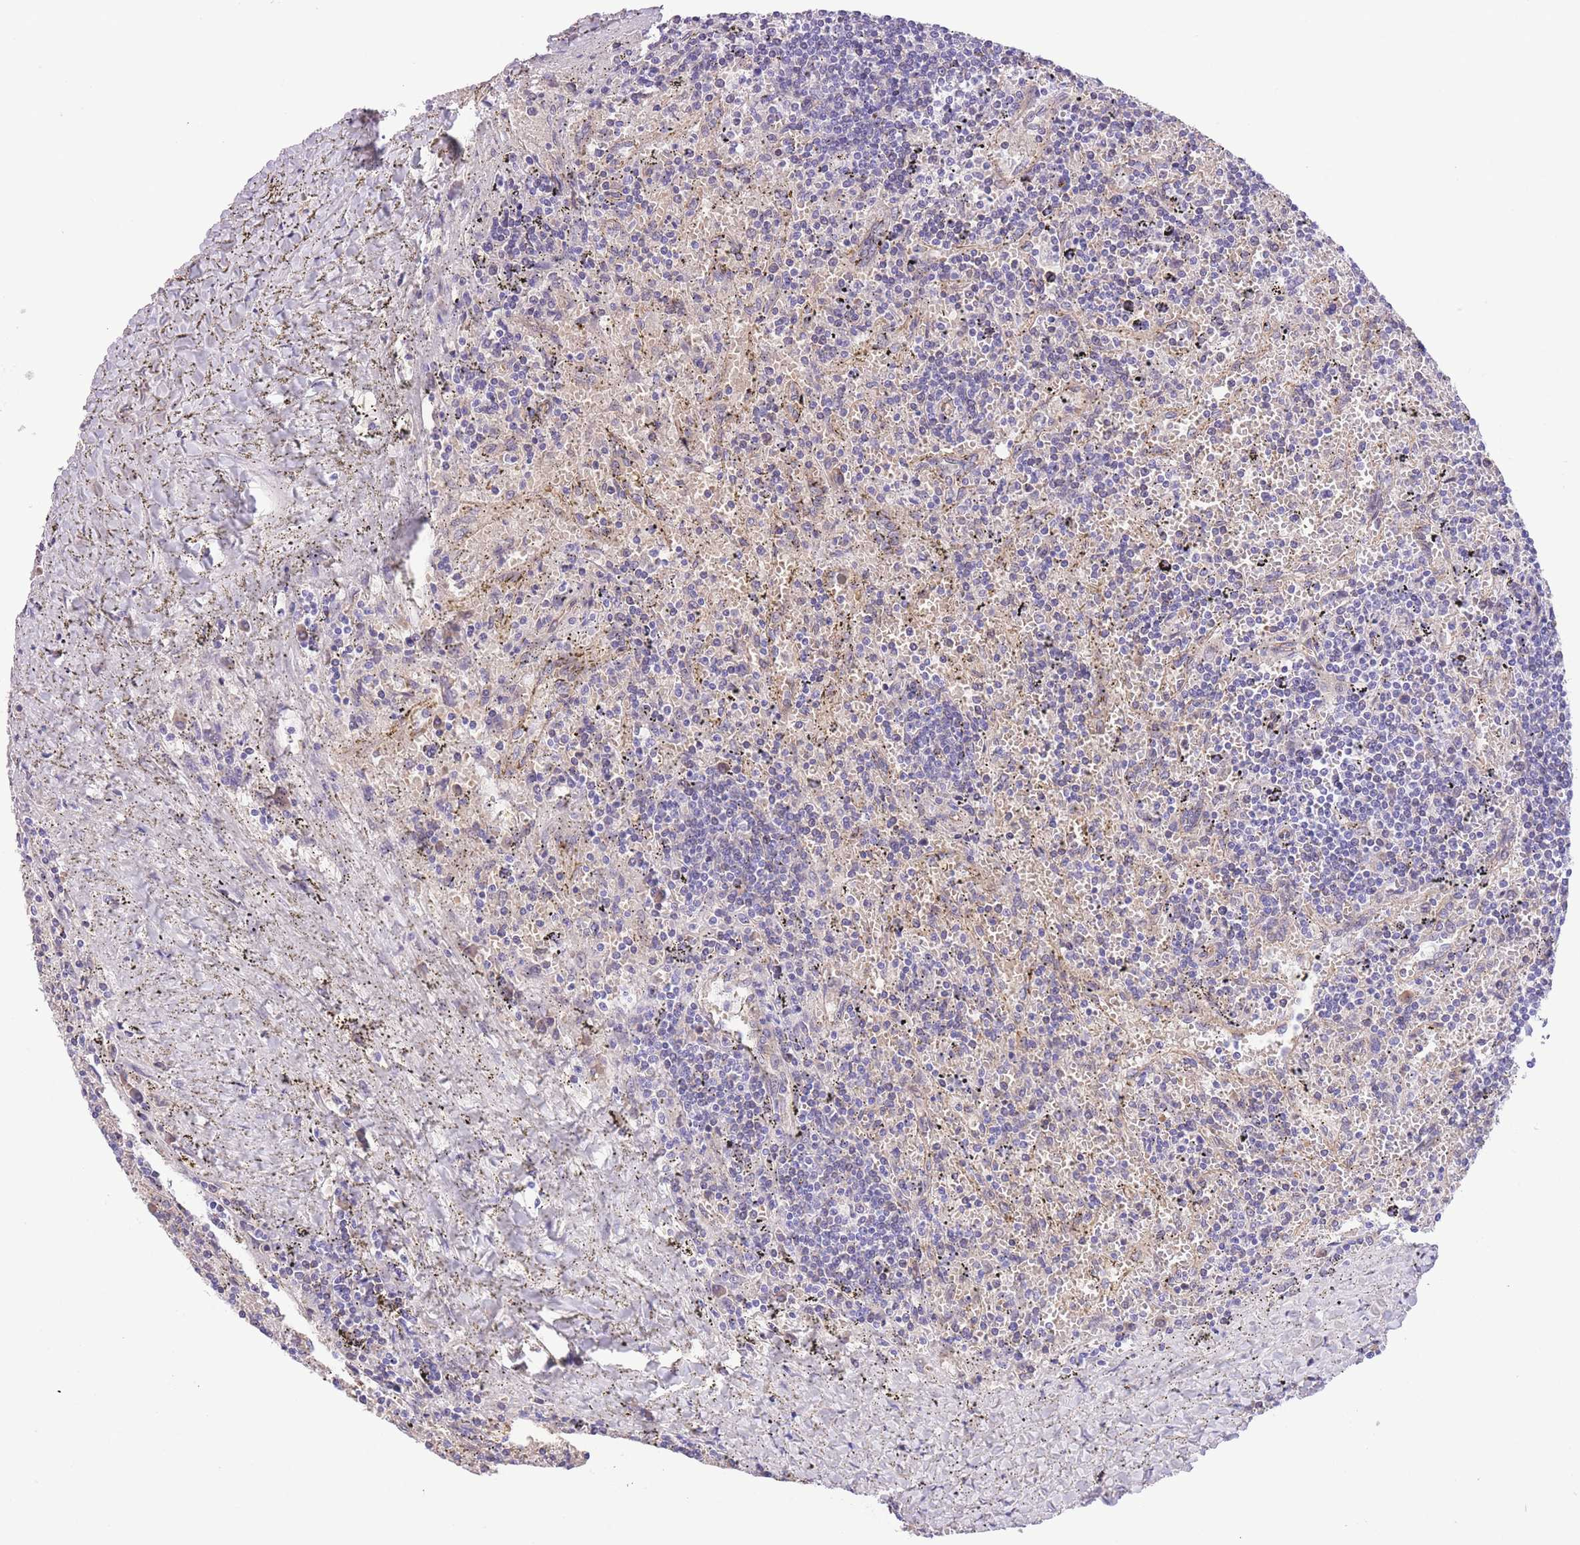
{"staining": {"intensity": "negative", "quantity": "none", "location": "none"}, "tissue": "lymphoma", "cell_type": "Tumor cells", "image_type": "cancer", "snomed": [{"axis": "morphology", "description": "Malignant lymphoma, non-Hodgkin's type, Low grade"}, {"axis": "topography", "description": "Spleen"}], "caption": "The immunohistochemistry (IHC) photomicrograph has no significant positivity in tumor cells of malignant lymphoma, non-Hodgkin's type (low-grade) tissue. Brightfield microscopy of immunohistochemistry stained with DAB (3,3'-diaminobenzidine) (brown) and hematoxylin (blue), captured at high magnification.", "gene": "WWOX", "patient": {"sex": "male", "age": 76}}